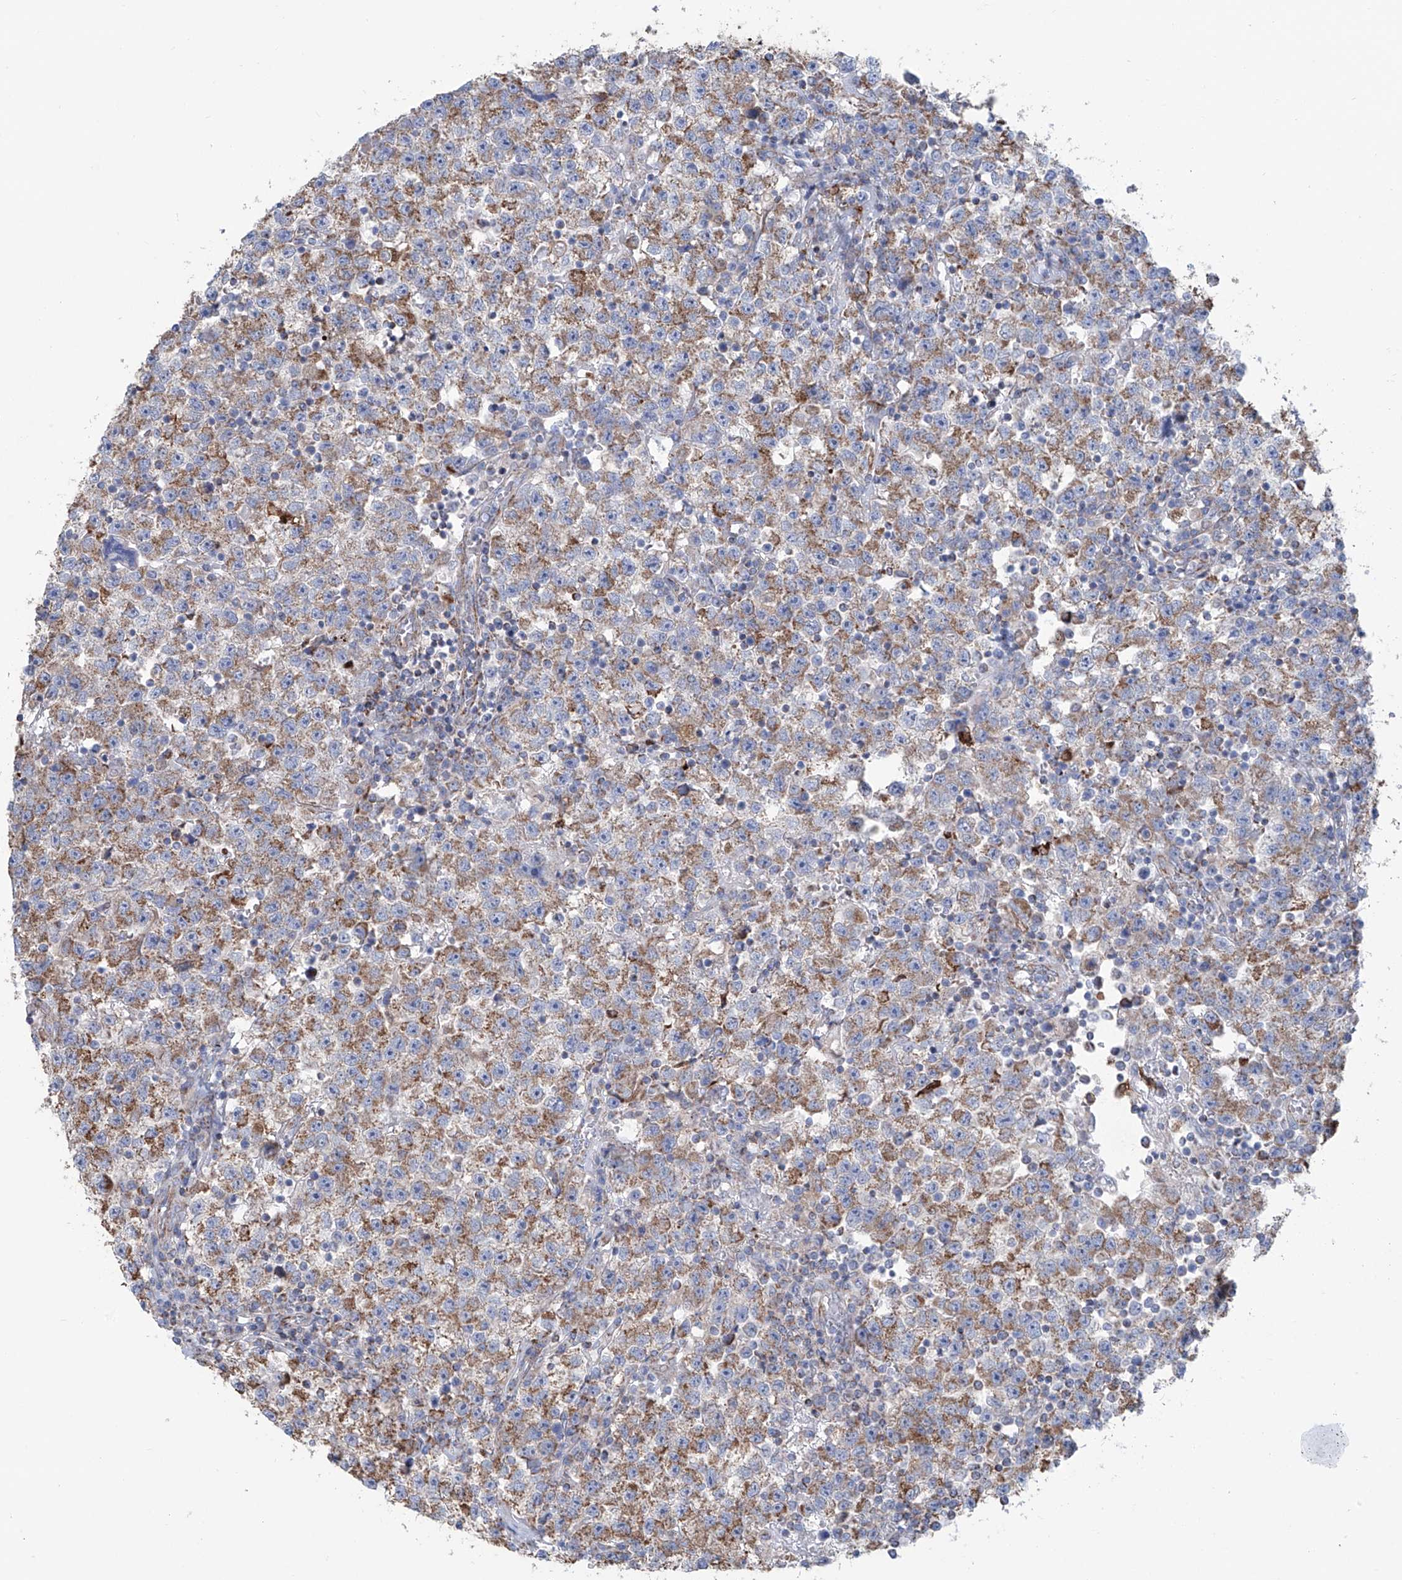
{"staining": {"intensity": "moderate", "quantity": ">75%", "location": "cytoplasmic/membranous"}, "tissue": "testis cancer", "cell_type": "Tumor cells", "image_type": "cancer", "snomed": [{"axis": "morphology", "description": "Seminoma, NOS"}, {"axis": "topography", "description": "Testis"}], "caption": "A histopathology image showing moderate cytoplasmic/membranous positivity in approximately >75% of tumor cells in seminoma (testis), as visualized by brown immunohistochemical staining.", "gene": "ALDH6A1", "patient": {"sex": "male", "age": 22}}